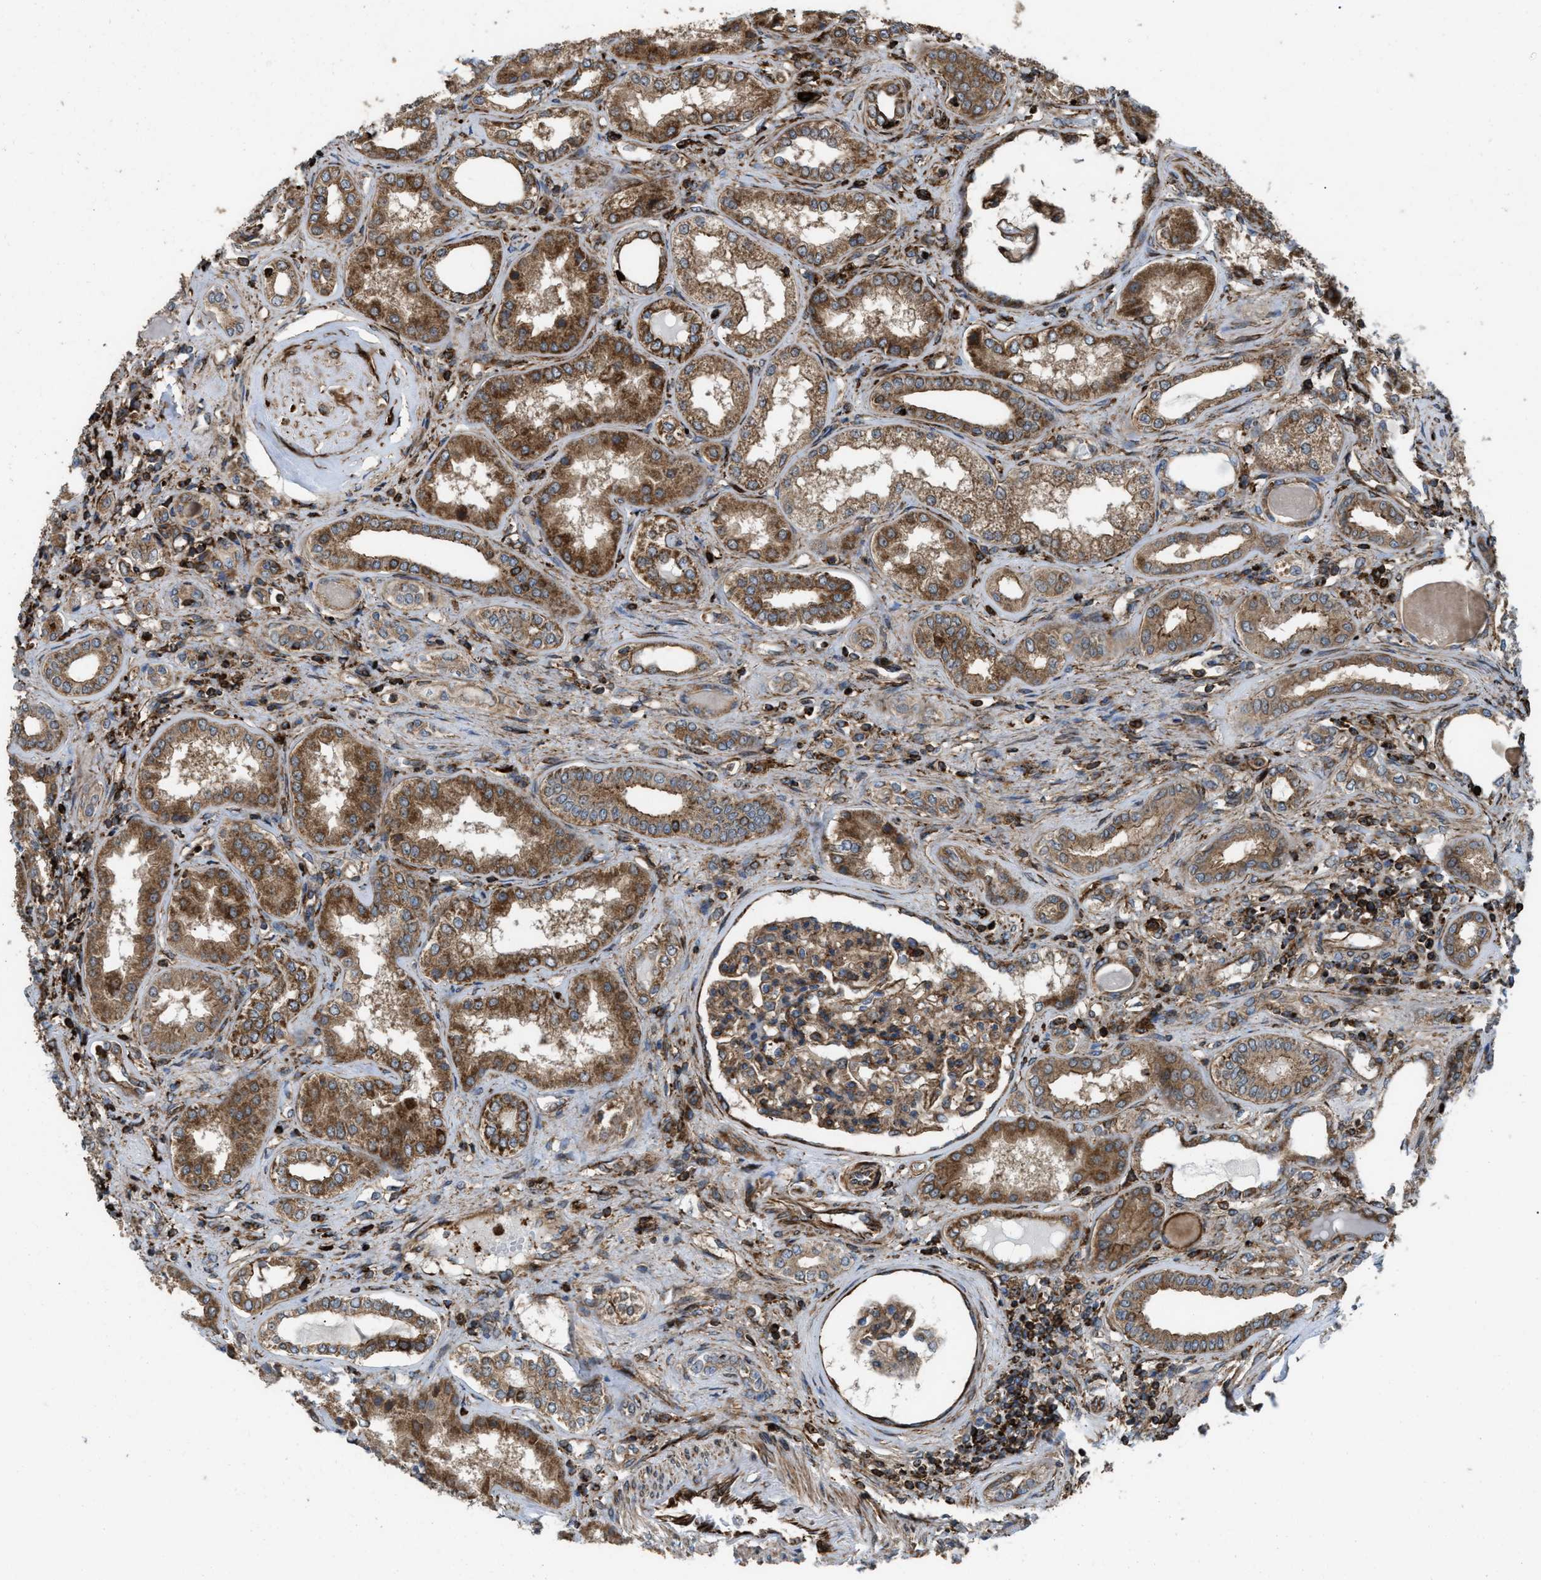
{"staining": {"intensity": "moderate", "quantity": ">75%", "location": "cytoplasmic/membranous"}, "tissue": "kidney", "cell_type": "Cells in glomeruli", "image_type": "normal", "snomed": [{"axis": "morphology", "description": "Normal tissue, NOS"}, {"axis": "topography", "description": "Kidney"}], "caption": "Kidney stained with a brown dye demonstrates moderate cytoplasmic/membranous positive expression in about >75% of cells in glomeruli.", "gene": "EGLN1", "patient": {"sex": "female", "age": 56}}